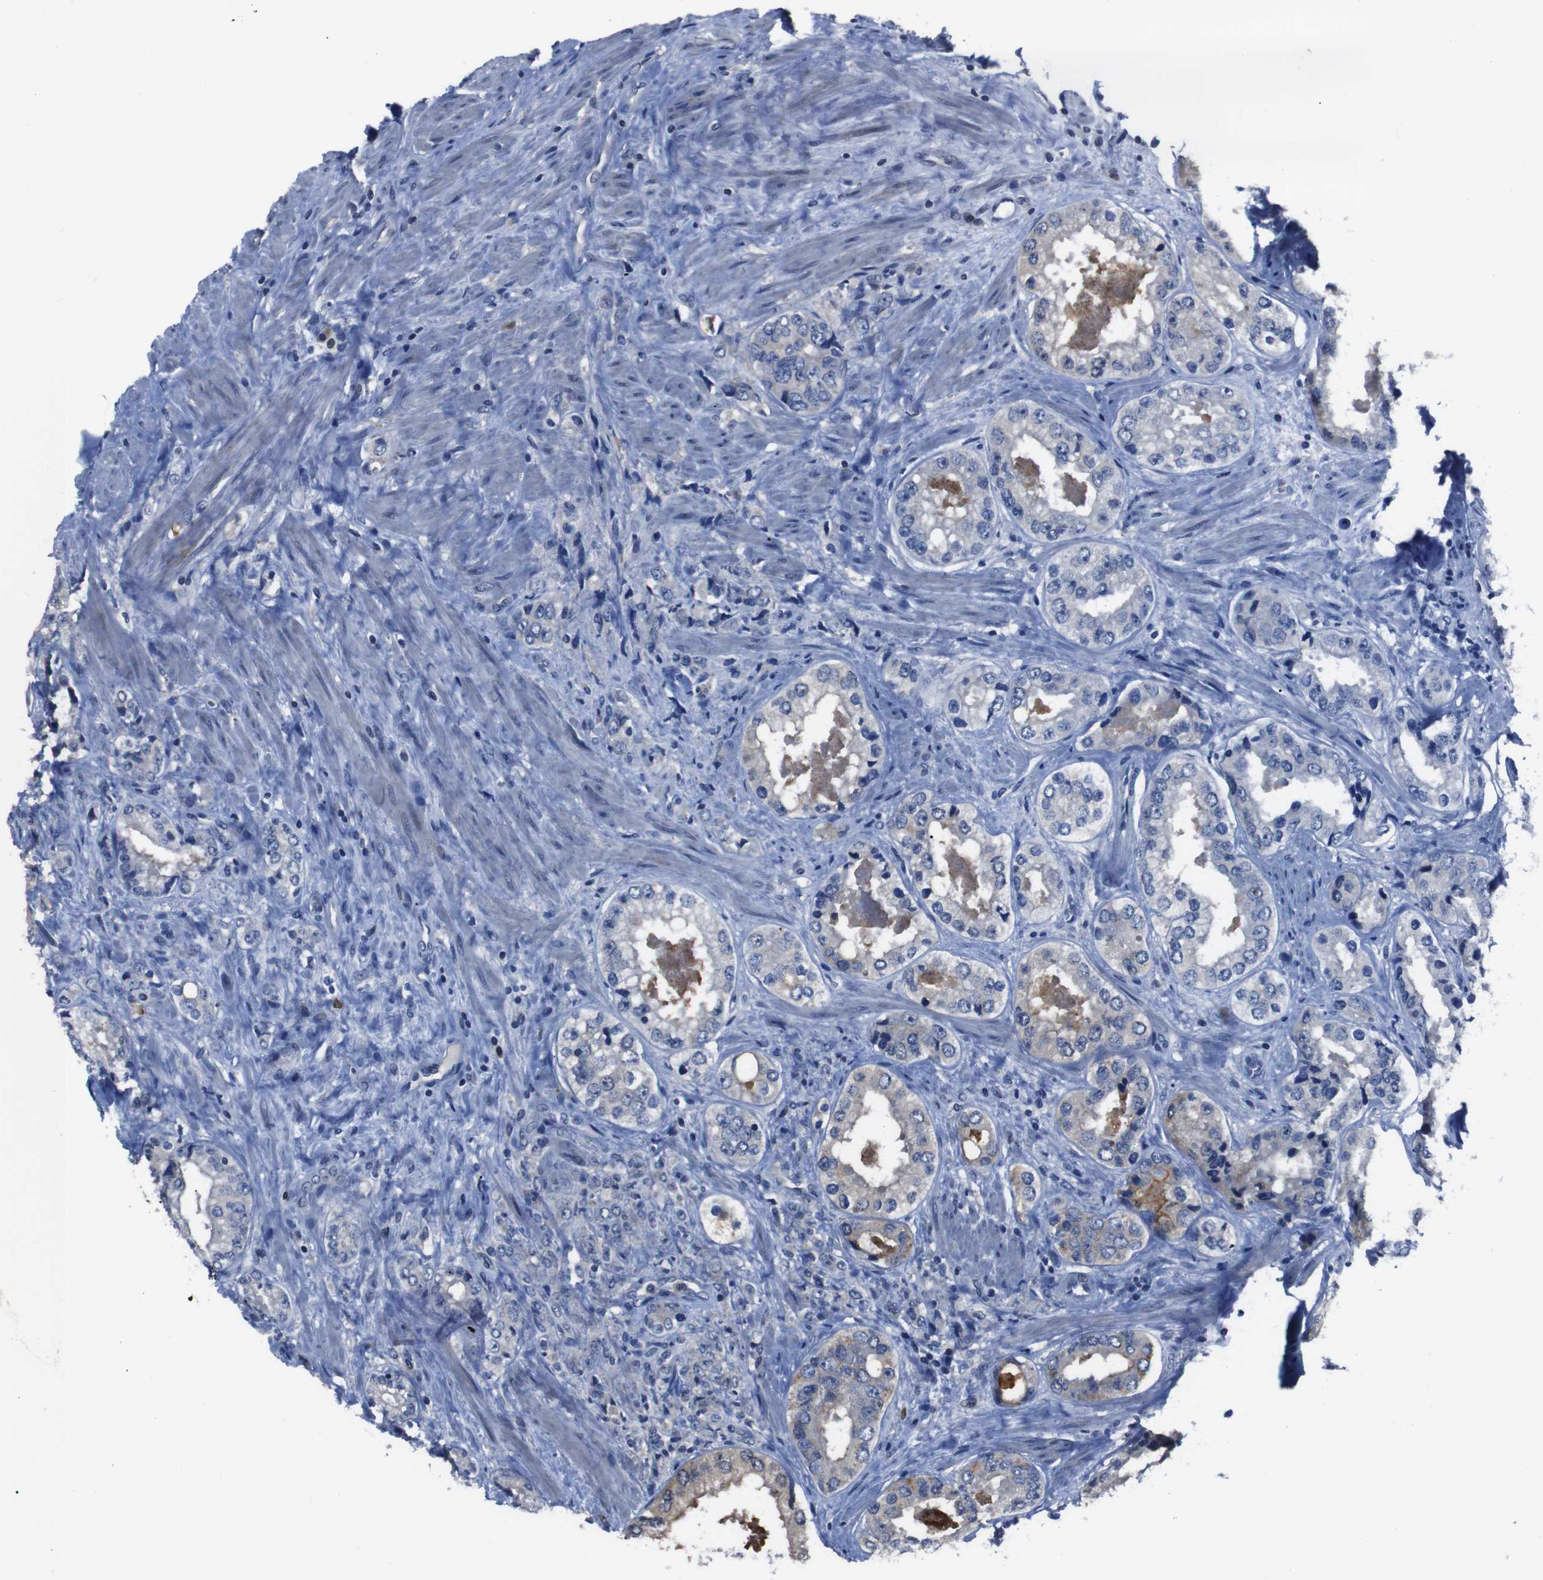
{"staining": {"intensity": "moderate", "quantity": "<25%", "location": "cytoplasmic/membranous"}, "tissue": "prostate cancer", "cell_type": "Tumor cells", "image_type": "cancer", "snomed": [{"axis": "morphology", "description": "Adenocarcinoma, High grade"}, {"axis": "topography", "description": "Prostate"}], "caption": "Protein staining displays moderate cytoplasmic/membranous positivity in about <25% of tumor cells in adenocarcinoma (high-grade) (prostate). (DAB (3,3'-diaminobenzidine) IHC, brown staining for protein, blue staining for nuclei).", "gene": "SEMA4B", "patient": {"sex": "male", "age": 61}}